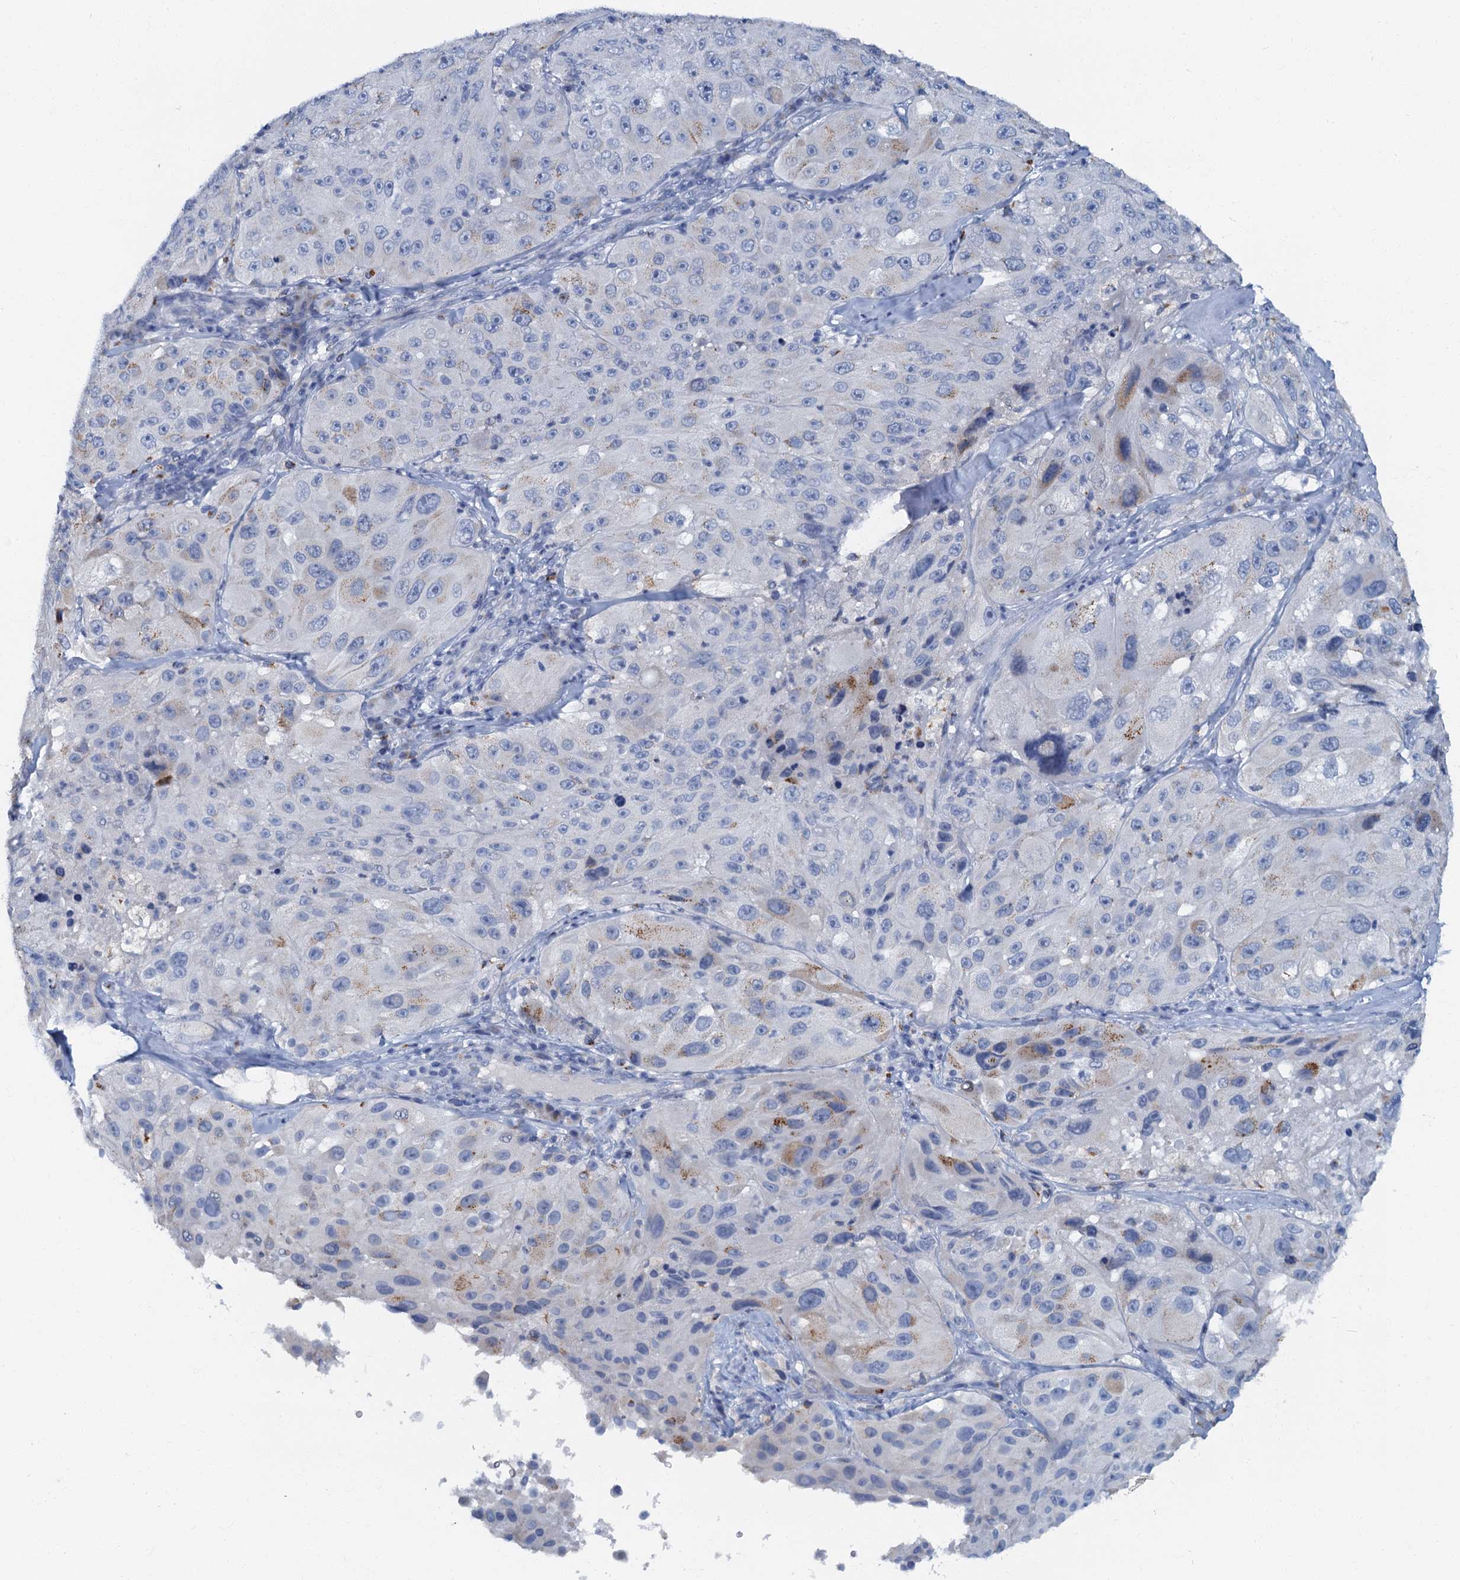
{"staining": {"intensity": "weak", "quantity": "<25%", "location": "cytoplasmic/membranous"}, "tissue": "melanoma", "cell_type": "Tumor cells", "image_type": "cancer", "snomed": [{"axis": "morphology", "description": "Malignant melanoma, Metastatic site"}, {"axis": "topography", "description": "Lymph node"}], "caption": "This is an IHC histopathology image of melanoma. There is no positivity in tumor cells.", "gene": "LYPD3", "patient": {"sex": "male", "age": 62}}